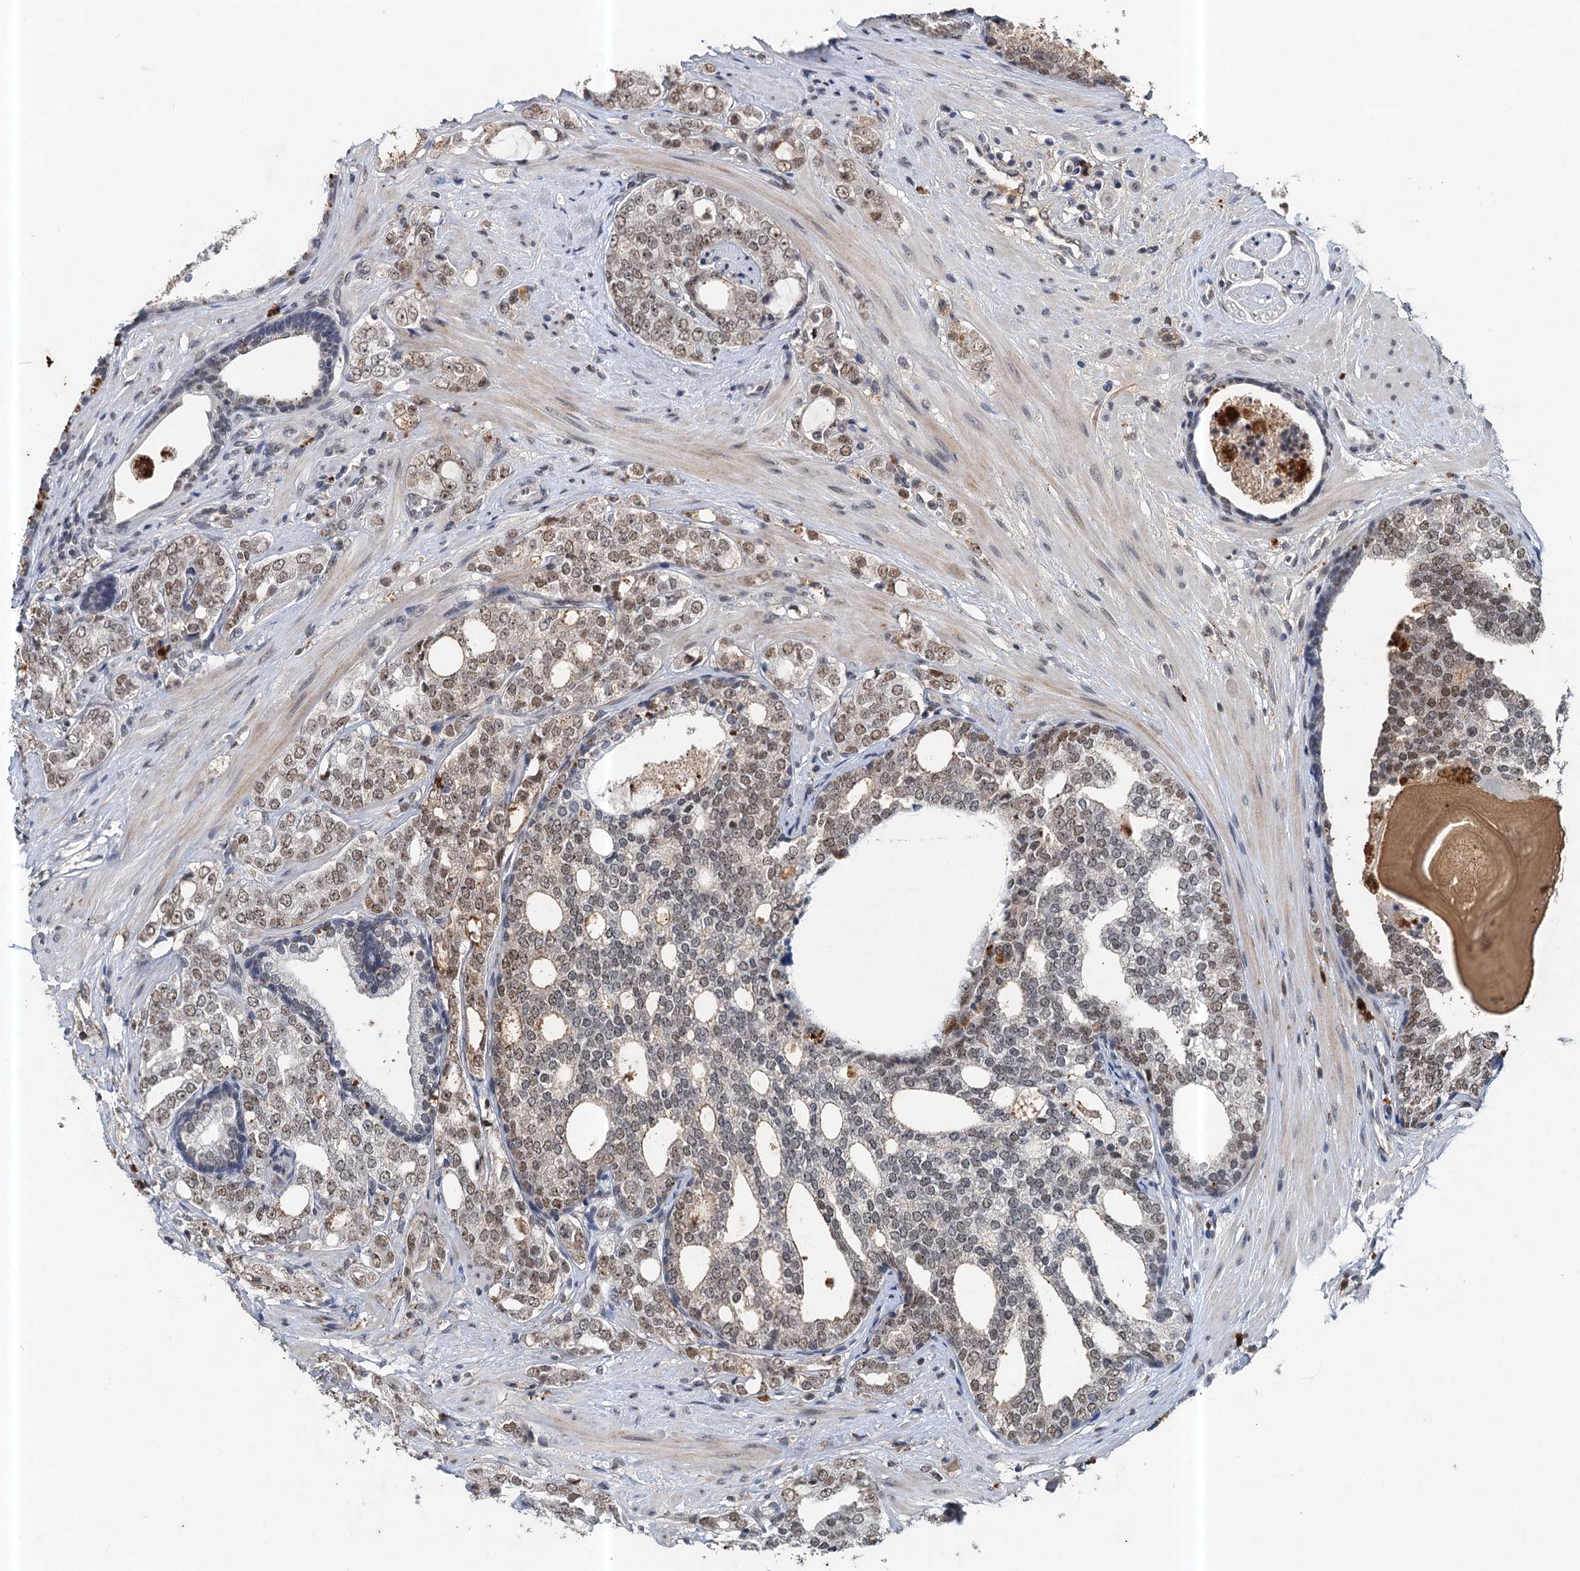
{"staining": {"intensity": "weak", "quantity": "25%-75%", "location": "nuclear"}, "tissue": "prostate cancer", "cell_type": "Tumor cells", "image_type": "cancer", "snomed": [{"axis": "morphology", "description": "Adenocarcinoma, High grade"}, {"axis": "topography", "description": "Prostate"}], "caption": "Prostate adenocarcinoma (high-grade) stained for a protein displays weak nuclear positivity in tumor cells.", "gene": "CSTF3", "patient": {"sex": "male", "age": 64}}